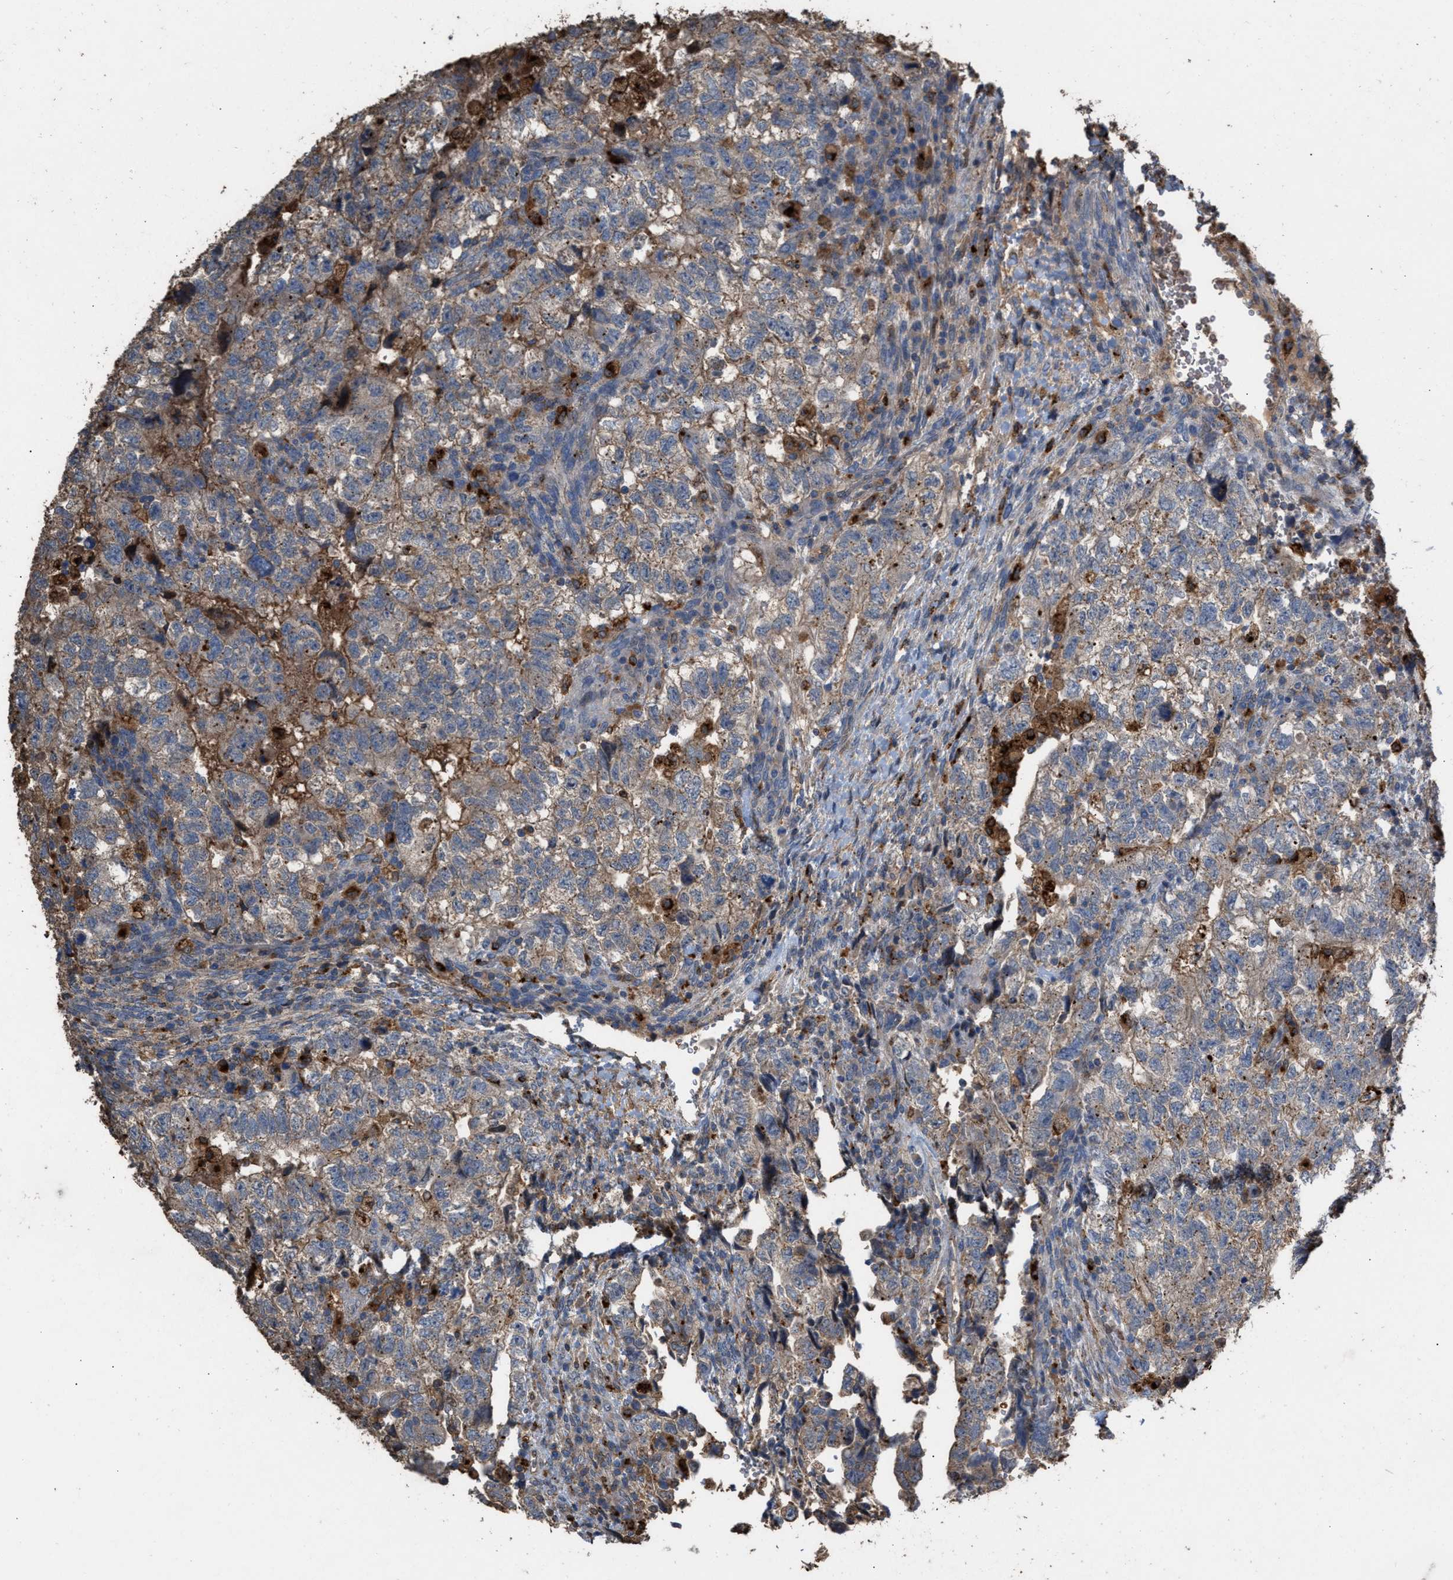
{"staining": {"intensity": "weak", "quantity": "25%-75%", "location": "cytoplasmic/membranous"}, "tissue": "testis cancer", "cell_type": "Tumor cells", "image_type": "cancer", "snomed": [{"axis": "morphology", "description": "Carcinoma, Embryonal, NOS"}, {"axis": "topography", "description": "Testis"}], "caption": "A brown stain highlights weak cytoplasmic/membranous expression of a protein in embryonal carcinoma (testis) tumor cells. The staining was performed using DAB, with brown indicating positive protein expression. Nuclei are stained blue with hematoxylin.", "gene": "ELMO3", "patient": {"sex": "male", "age": 36}}